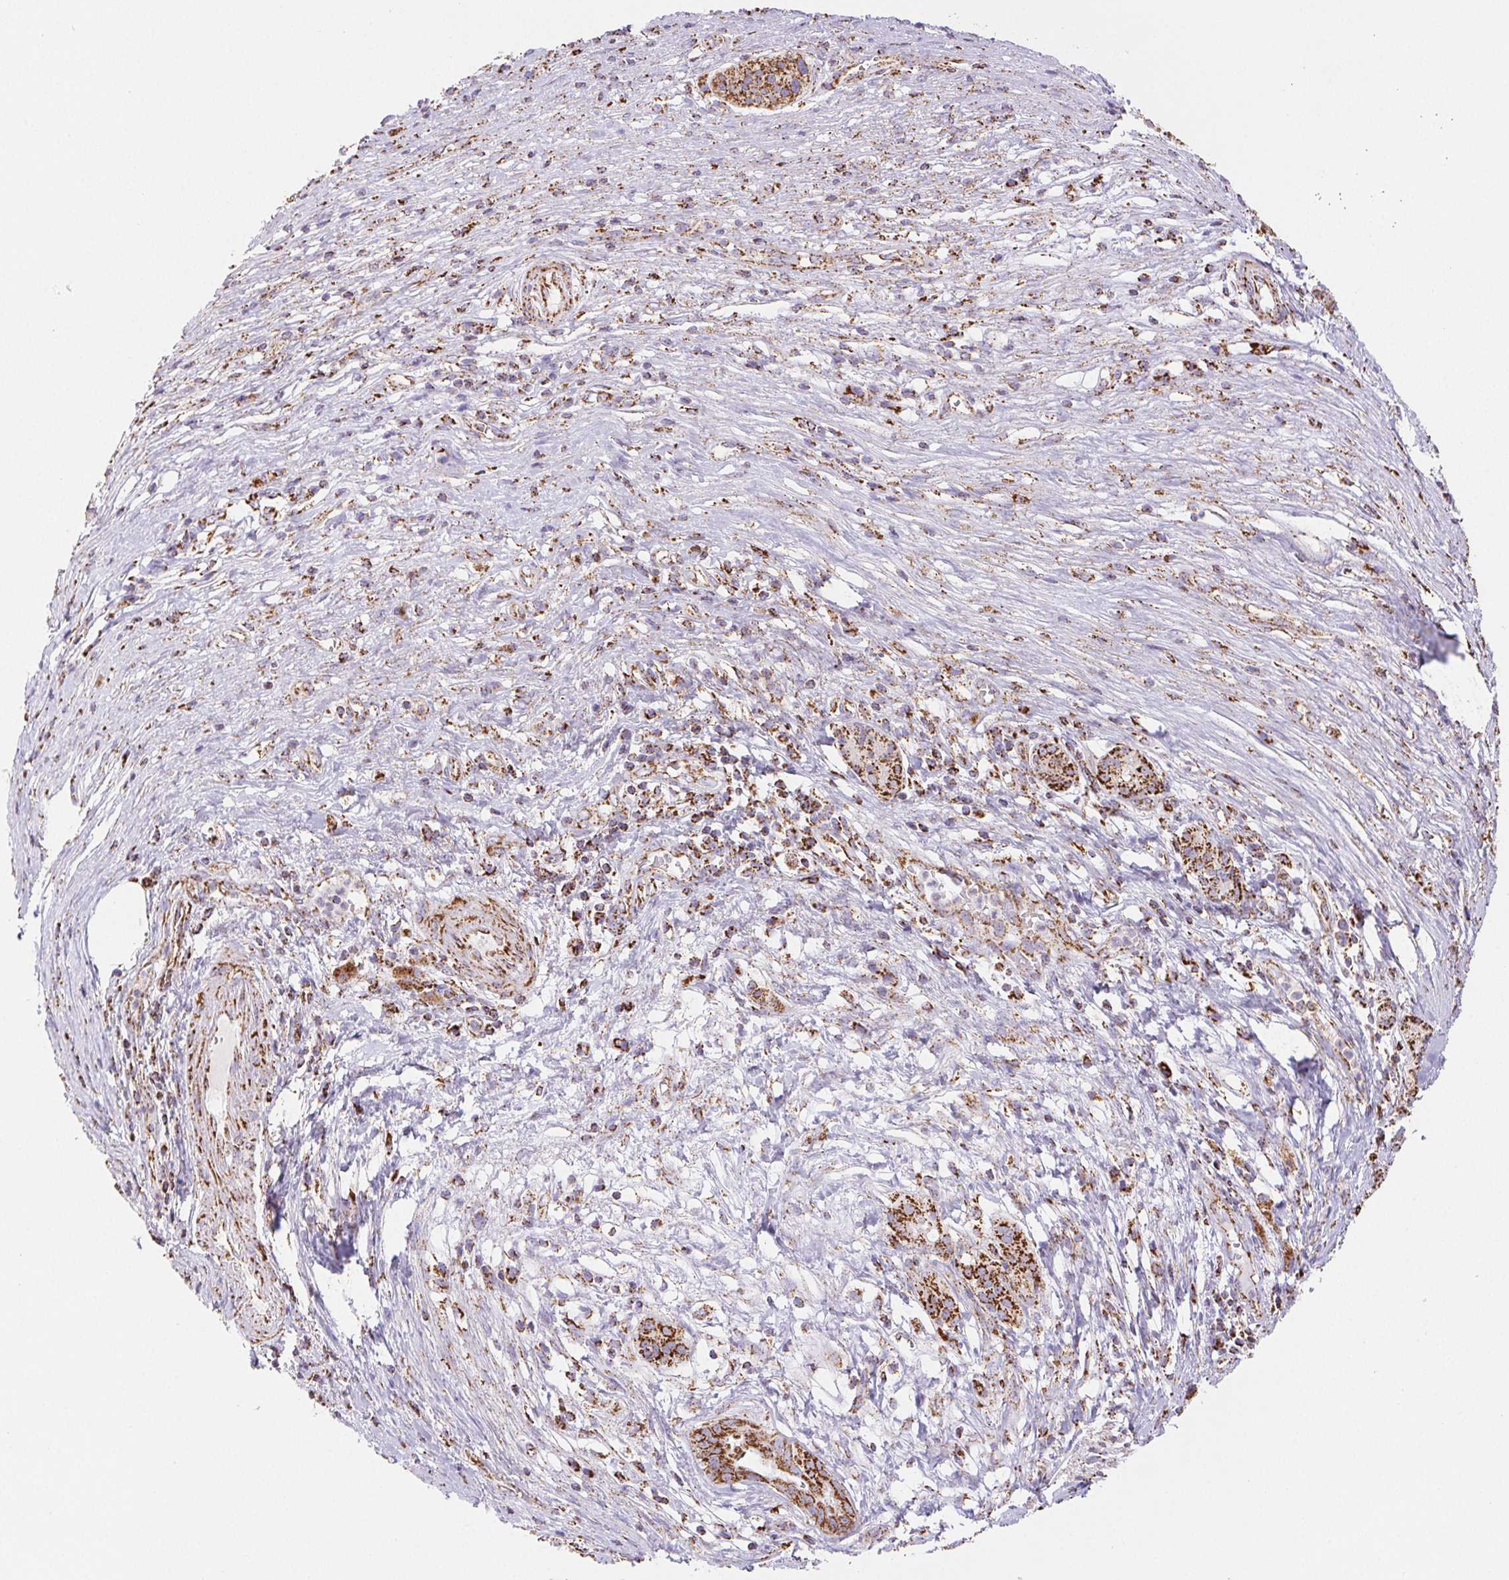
{"staining": {"intensity": "strong", "quantity": ">75%", "location": "cytoplasmic/membranous"}, "tissue": "pancreatic cancer", "cell_type": "Tumor cells", "image_type": "cancer", "snomed": [{"axis": "morphology", "description": "Adenocarcinoma, NOS"}, {"axis": "topography", "description": "Pancreas"}], "caption": "Brown immunohistochemical staining in pancreatic cancer (adenocarcinoma) demonstrates strong cytoplasmic/membranous expression in about >75% of tumor cells.", "gene": "NIPSNAP2", "patient": {"sex": "male", "age": 63}}